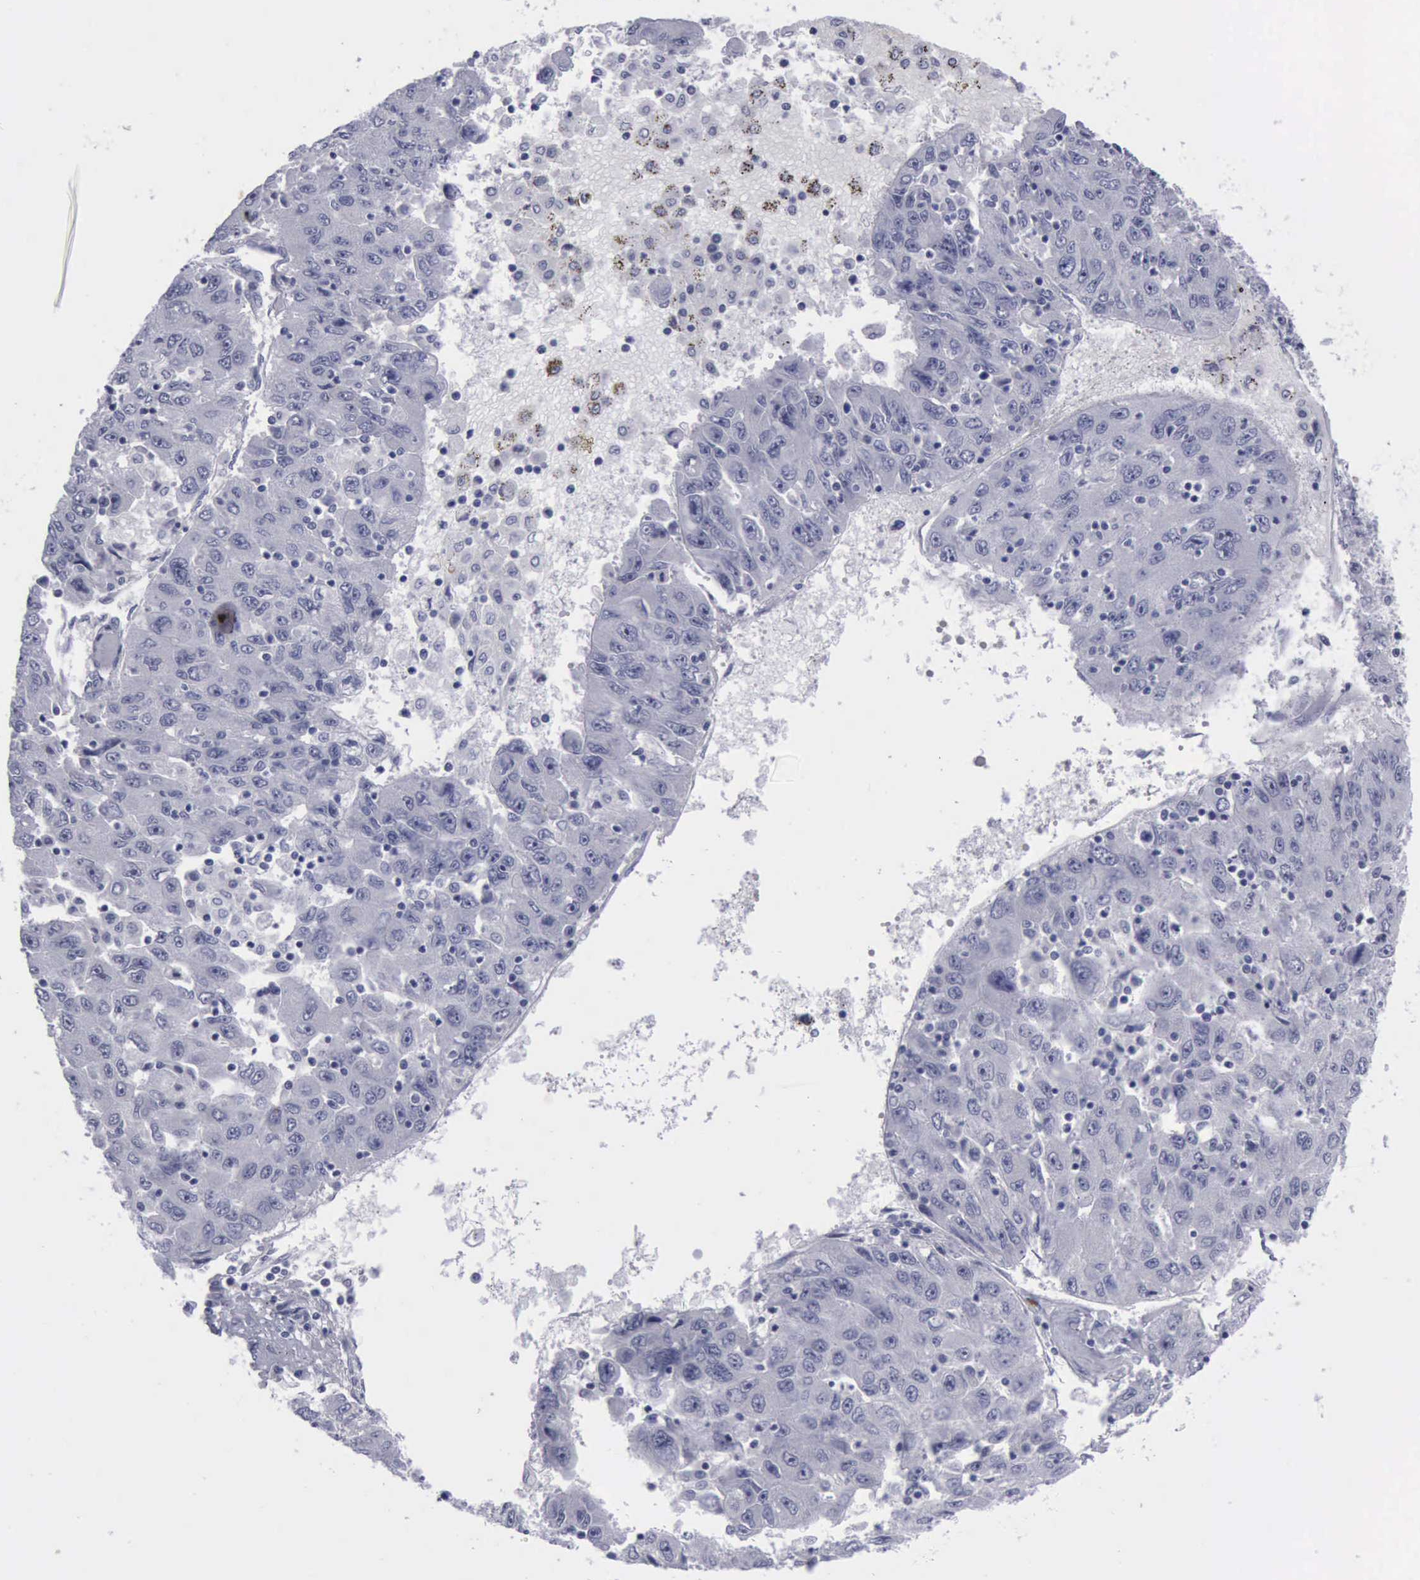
{"staining": {"intensity": "negative", "quantity": "none", "location": "none"}, "tissue": "liver cancer", "cell_type": "Tumor cells", "image_type": "cancer", "snomed": [{"axis": "morphology", "description": "Carcinoma, Hepatocellular, NOS"}, {"axis": "topography", "description": "Liver"}], "caption": "This image is of hepatocellular carcinoma (liver) stained with immunohistochemistry (IHC) to label a protein in brown with the nuclei are counter-stained blue. There is no expression in tumor cells.", "gene": "KRT13", "patient": {"sex": "male", "age": 49}}